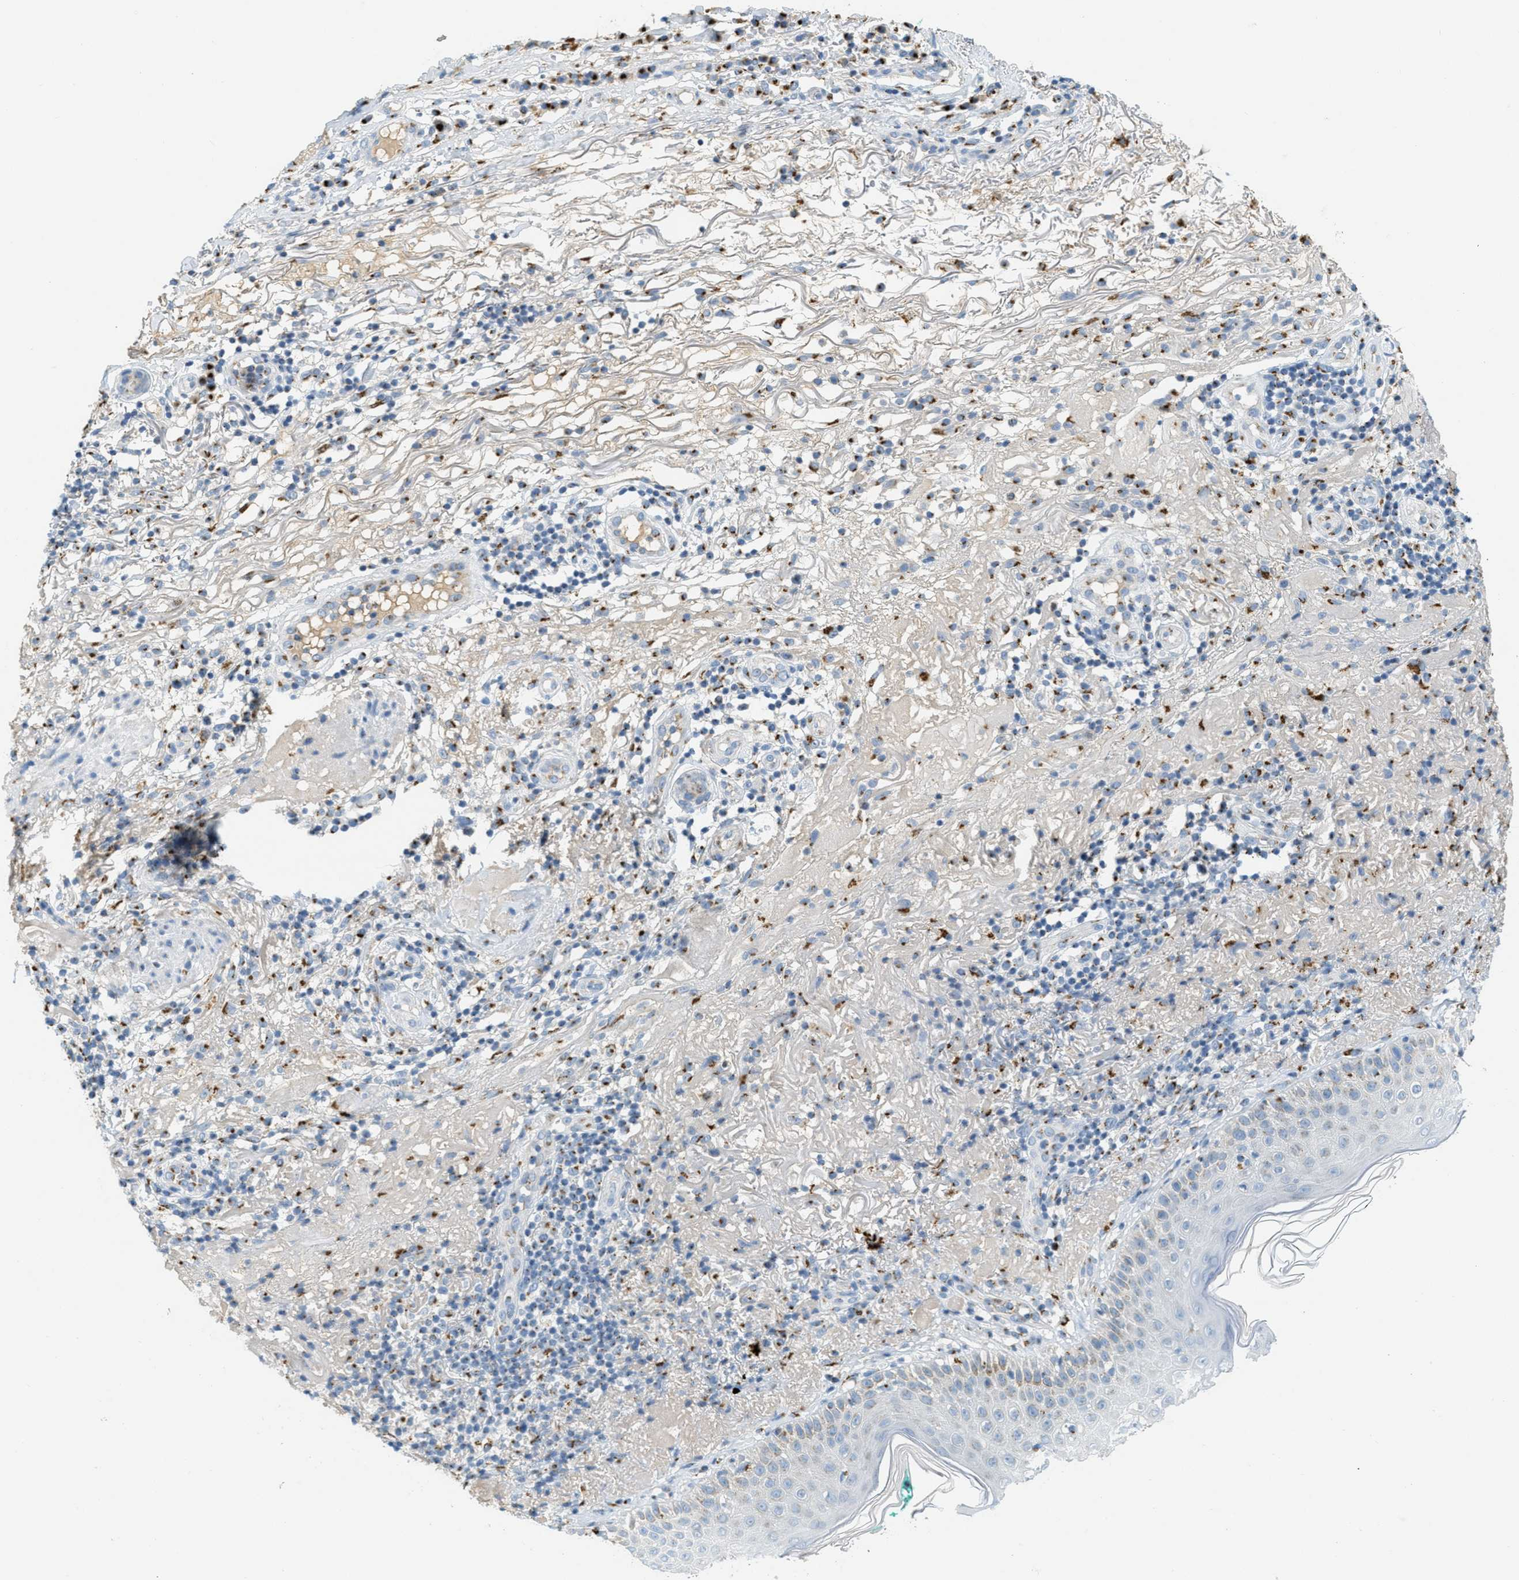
{"staining": {"intensity": "negative", "quantity": "none", "location": "none"}, "tissue": "melanoma", "cell_type": "Tumor cells", "image_type": "cancer", "snomed": [{"axis": "morphology", "description": "Necrosis, NOS"}, {"axis": "morphology", "description": "Malignant melanoma, NOS"}, {"axis": "topography", "description": "Skin"}], "caption": "The image reveals no staining of tumor cells in malignant melanoma.", "gene": "ENTPD4", "patient": {"sex": "female", "age": 87}}